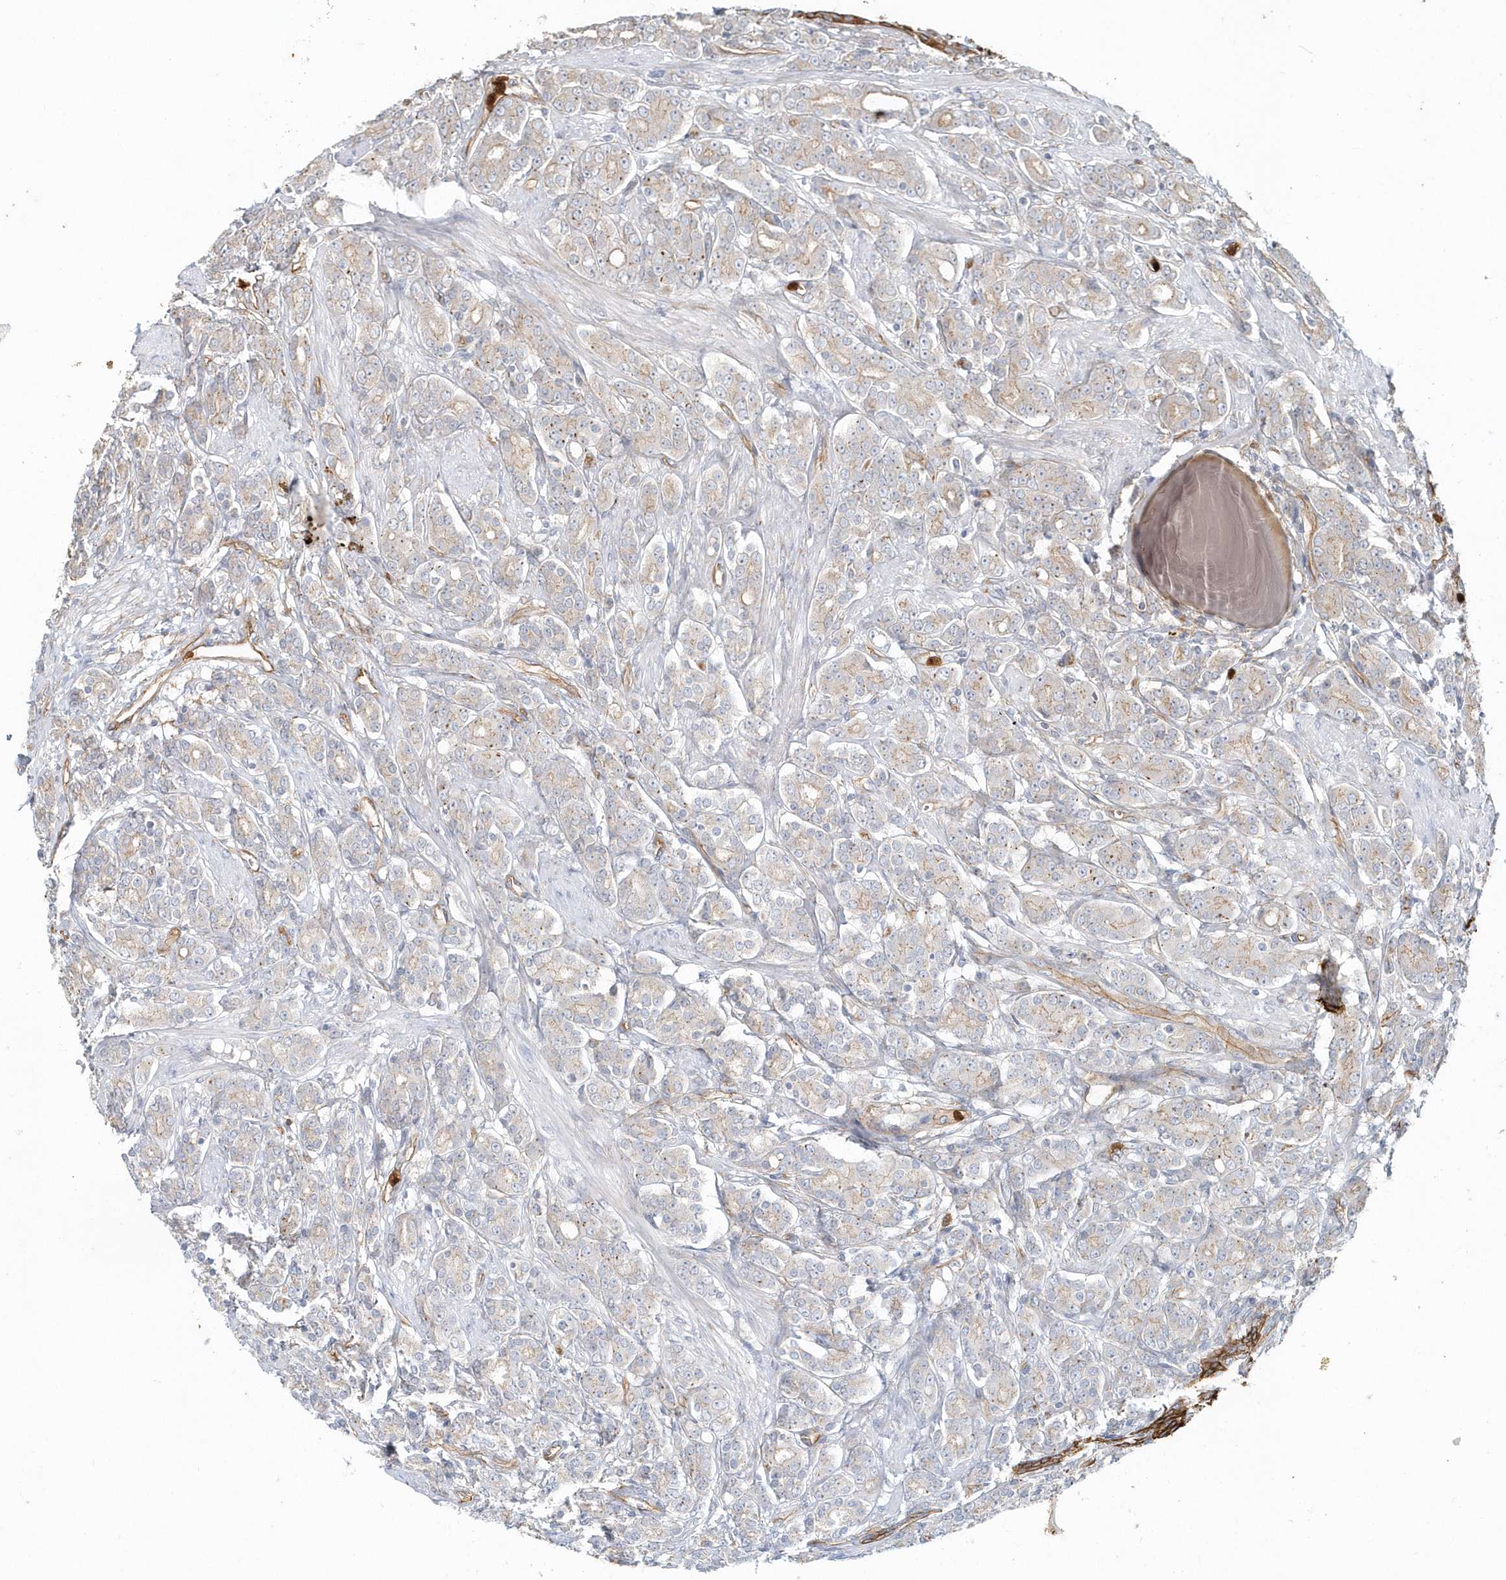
{"staining": {"intensity": "weak", "quantity": "<25%", "location": "cytoplasmic/membranous"}, "tissue": "prostate cancer", "cell_type": "Tumor cells", "image_type": "cancer", "snomed": [{"axis": "morphology", "description": "Adenocarcinoma, High grade"}, {"axis": "topography", "description": "Prostate"}], "caption": "DAB (3,3'-diaminobenzidine) immunohistochemical staining of human high-grade adenocarcinoma (prostate) reveals no significant positivity in tumor cells.", "gene": "DNAH1", "patient": {"sex": "male", "age": 62}}